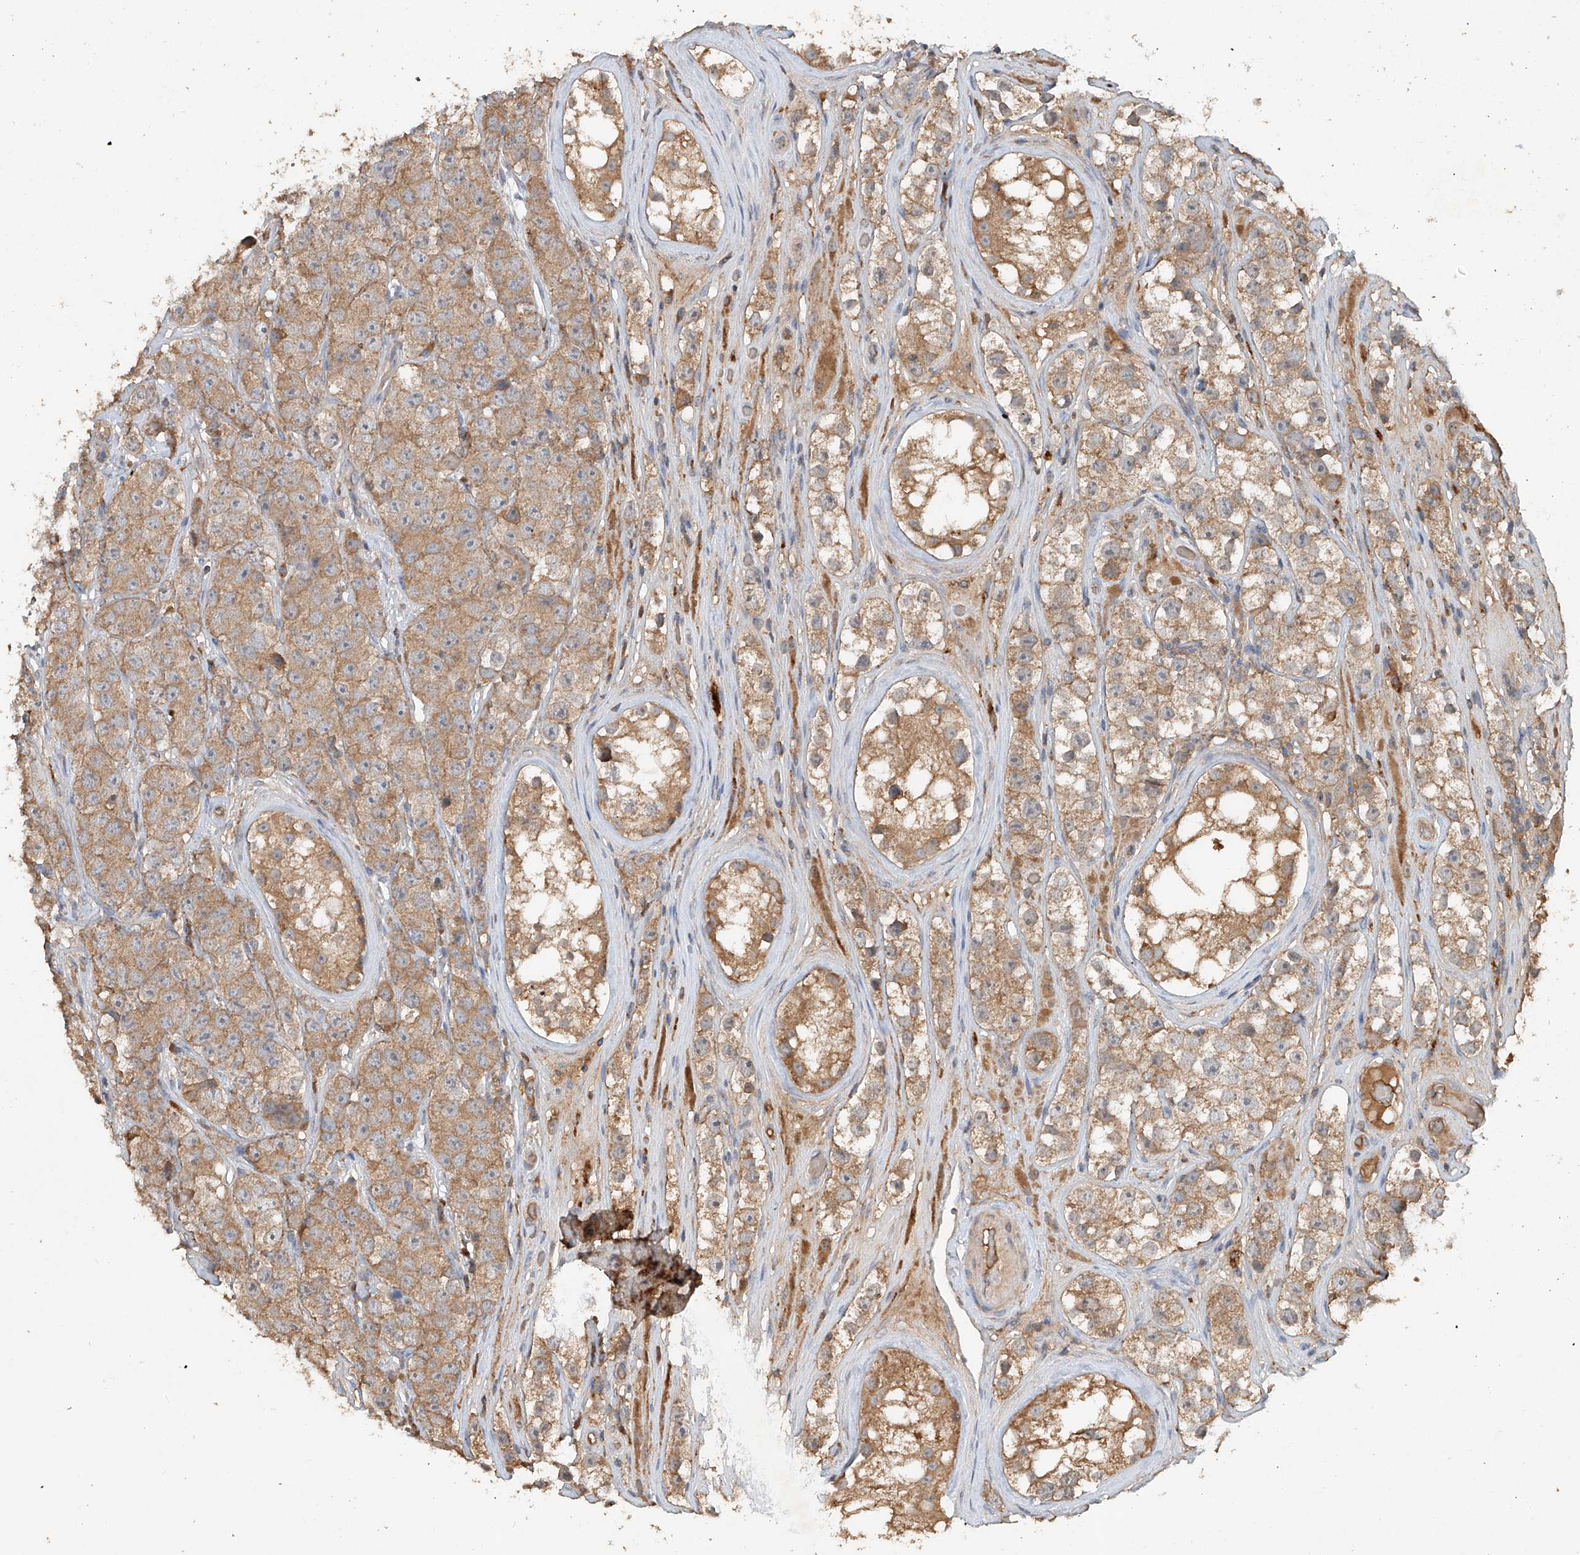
{"staining": {"intensity": "moderate", "quantity": ">75%", "location": "cytoplasmic/membranous"}, "tissue": "testis cancer", "cell_type": "Tumor cells", "image_type": "cancer", "snomed": [{"axis": "morphology", "description": "Seminoma, NOS"}, {"axis": "topography", "description": "Testis"}], "caption": "Immunohistochemistry (IHC) histopathology image of neoplastic tissue: human testis cancer stained using IHC displays medium levels of moderate protein expression localized specifically in the cytoplasmic/membranous of tumor cells, appearing as a cytoplasmic/membranous brown color.", "gene": "GNB1L", "patient": {"sex": "male", "age": 28}}